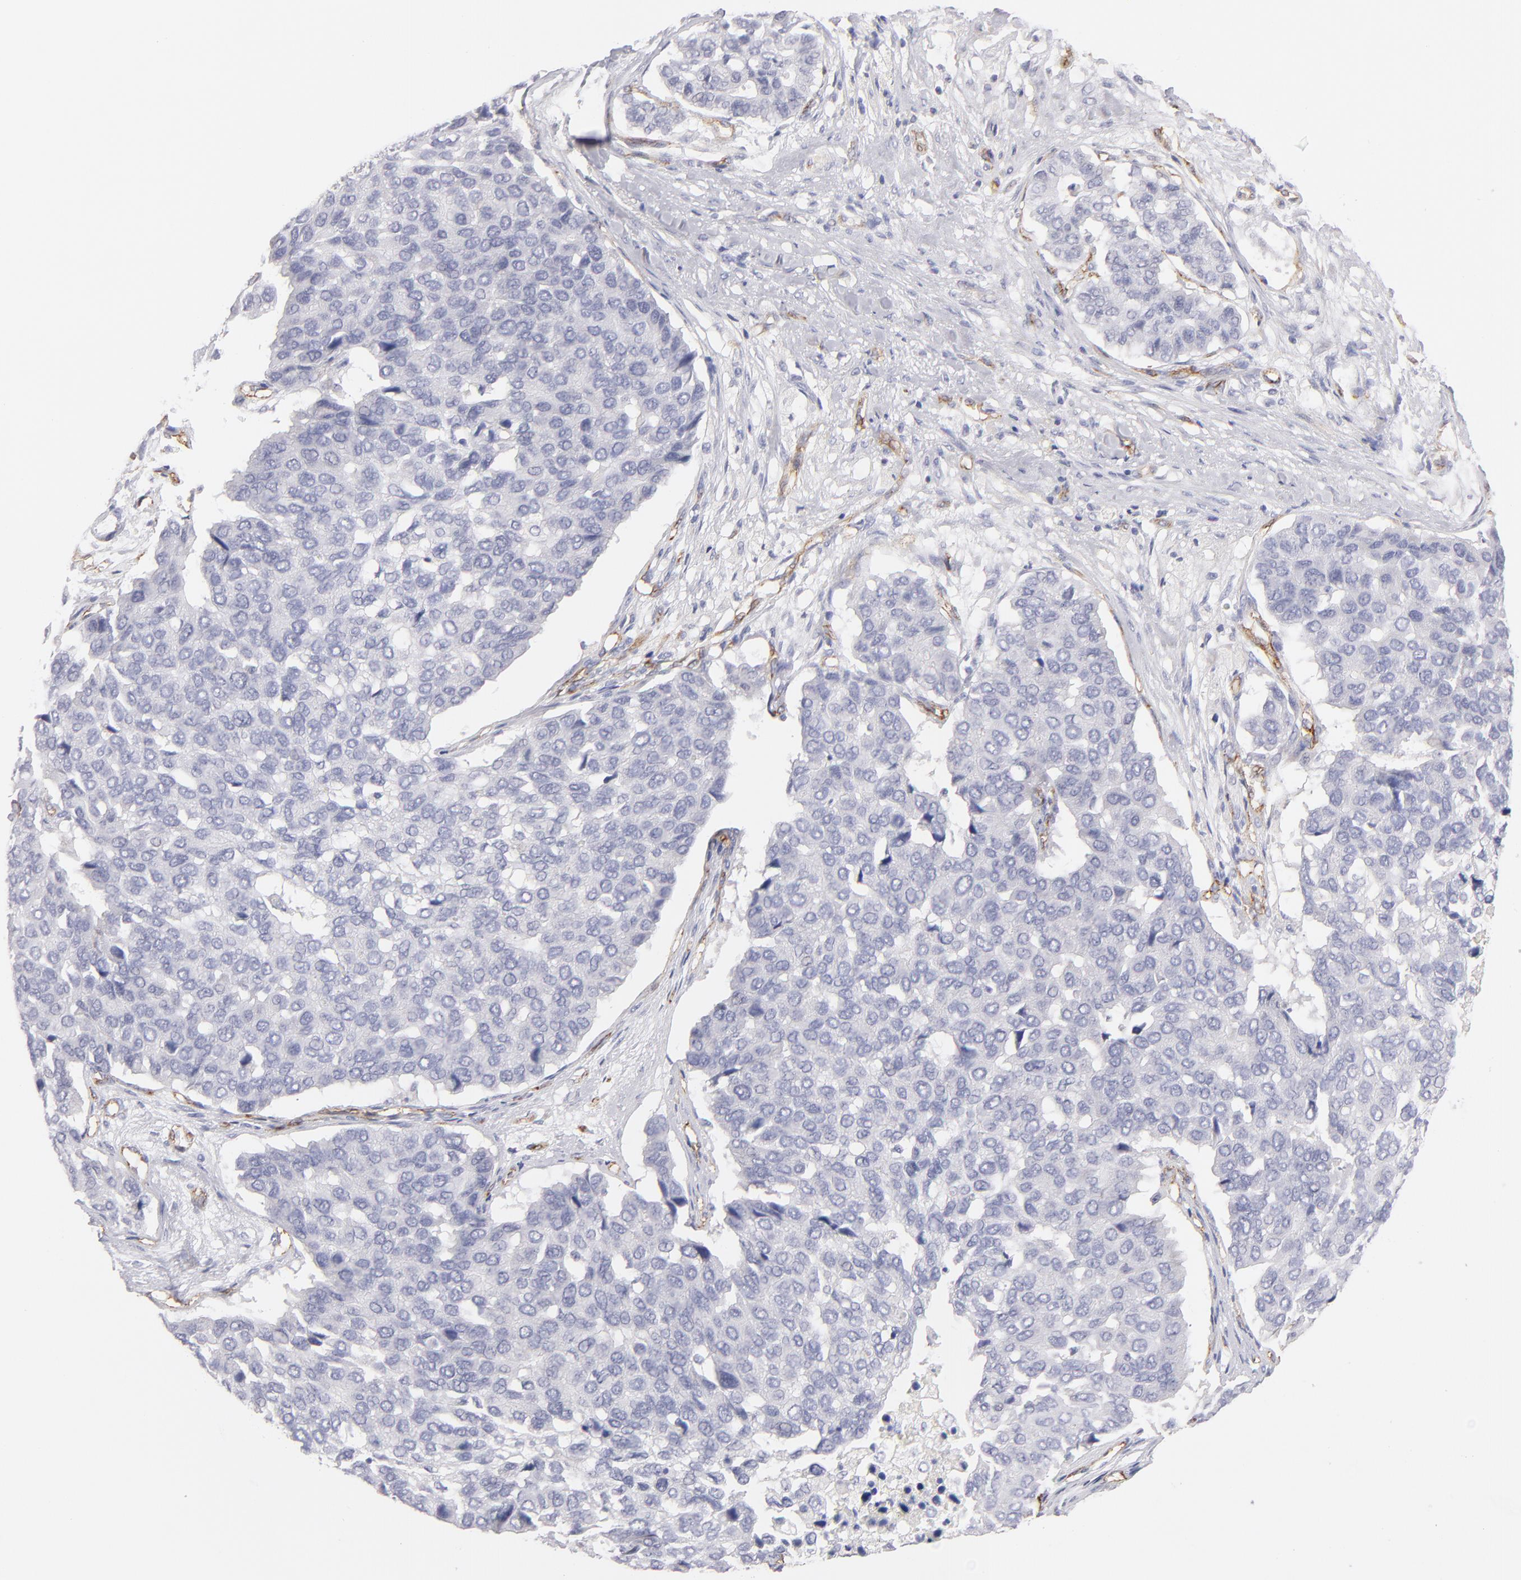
{"staining": {"intensity": "negative", "quantity": "none", "location": "none"}, "tissue": "pancreatic cancer", "cell_type": "Tumor cells", "image_type": "cancer", "snomed": [{"axis": "morphology", "description": "Adenocarcinoma, NOS"}, {"axis": "topography", "description": "Pancreas"}], "caption": "An immunohistochemistry (IHC) image of pancreatic cancer is shown. There is no staining in tumor cells of pancreatic cancer.", "gene": "PLVAP", "patient": {"sex": "male", "age": 50}}